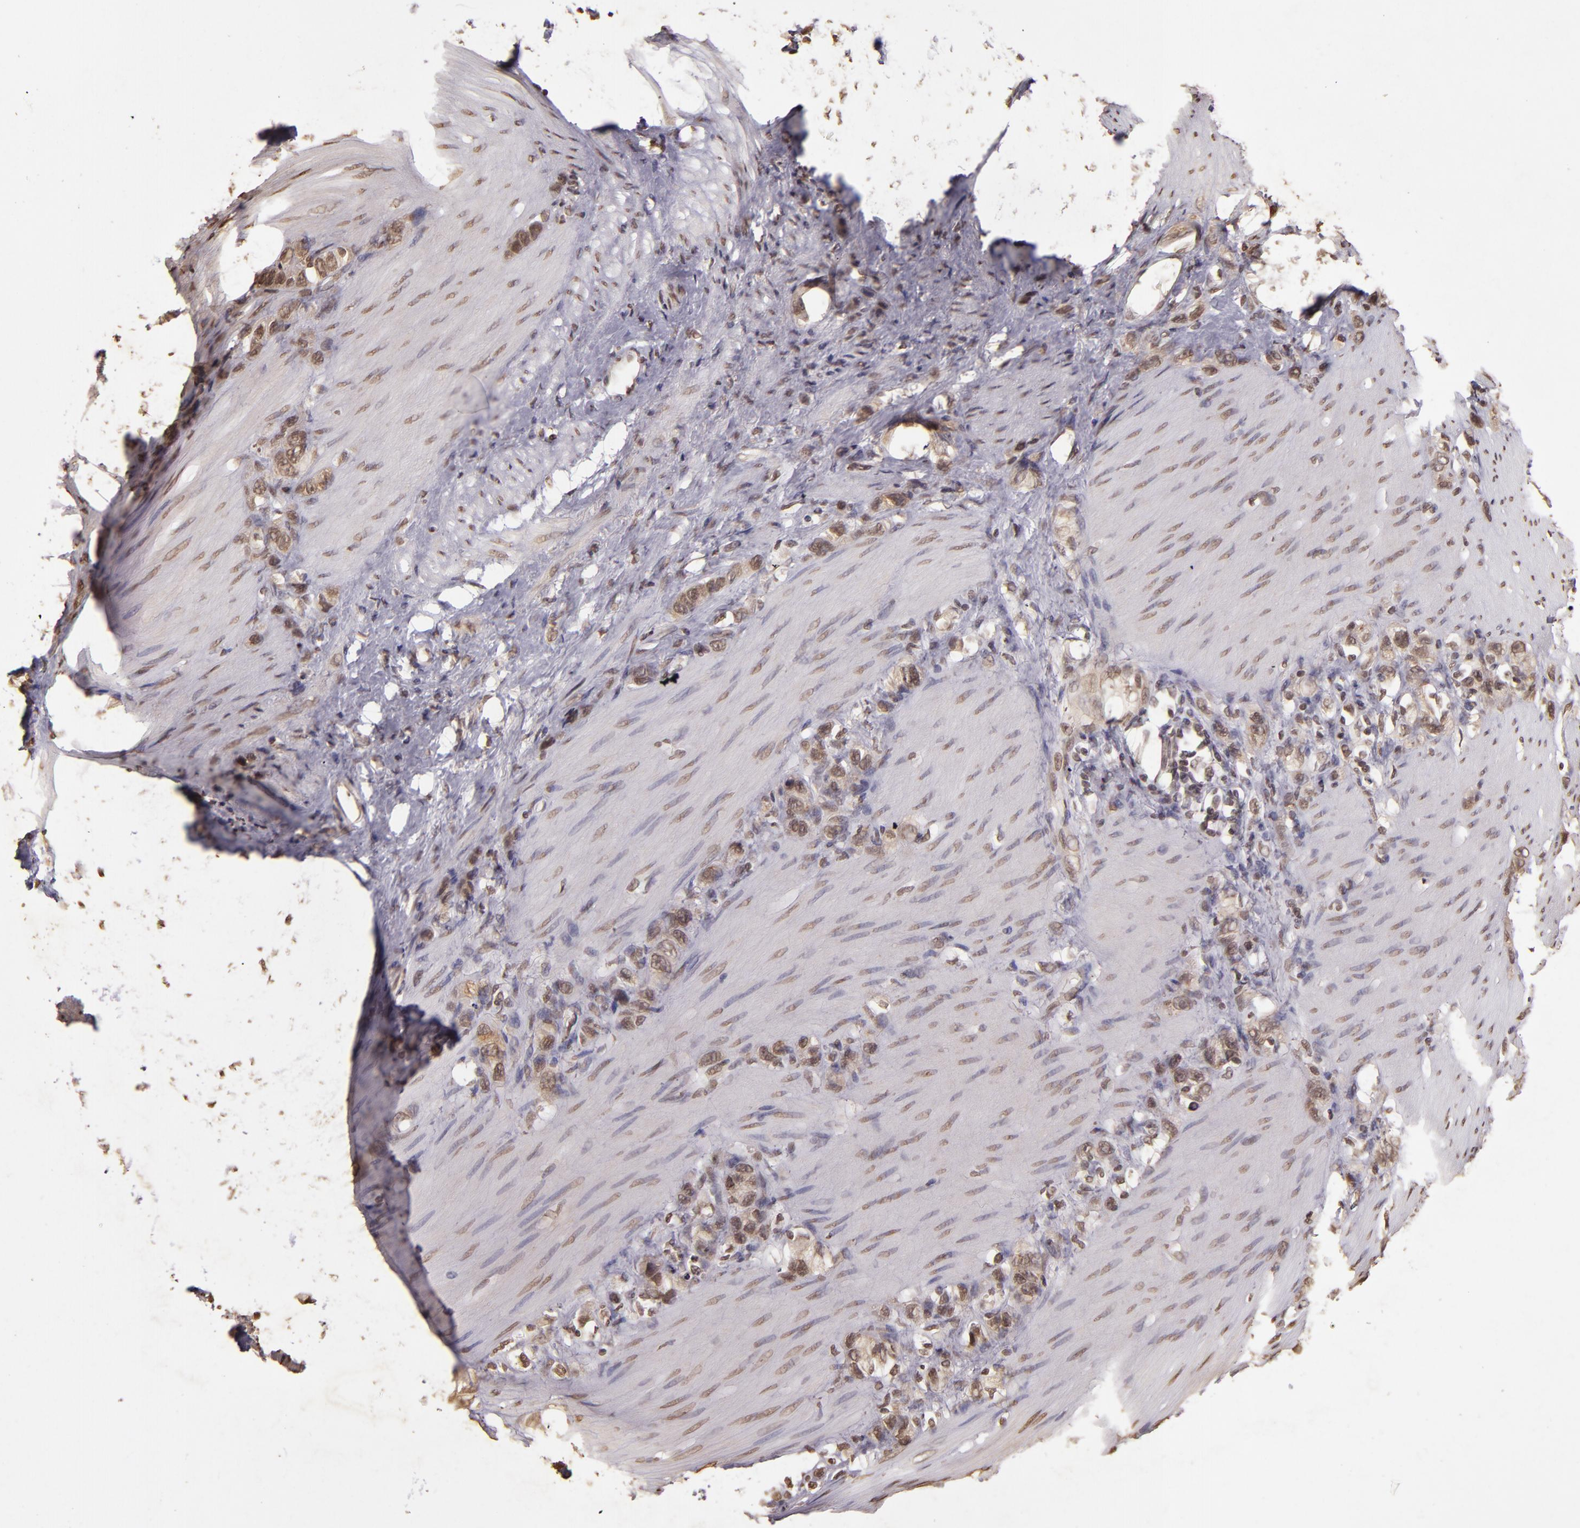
{"staining": {"intensity": "weak", "quantity": ">75%", "location": "cytoplasmic/membranous,nuclear"}, "tissue": "stomach cancer", "cell_type": "Tumor cells", "image_type": "cancer", "snomed": [{"axis": "morphology", "description": "Normal tissue, NOS"}, {"axis": "morphology", "description": "Adenocarcinoma, NOS"}, {"axis": "morphology", "description": "Adenocarcinoma, High grade"}, {"axis": "topography", "description": "Stomach, upper"}, {"axis": "topography", "description": "Stomach"}], "caption": "Stomach cancer stained with a protein marker exhibits weak staining in tumor cells.", "gene": "CUL1", "patient": {"sex": "female", "age": 65}}